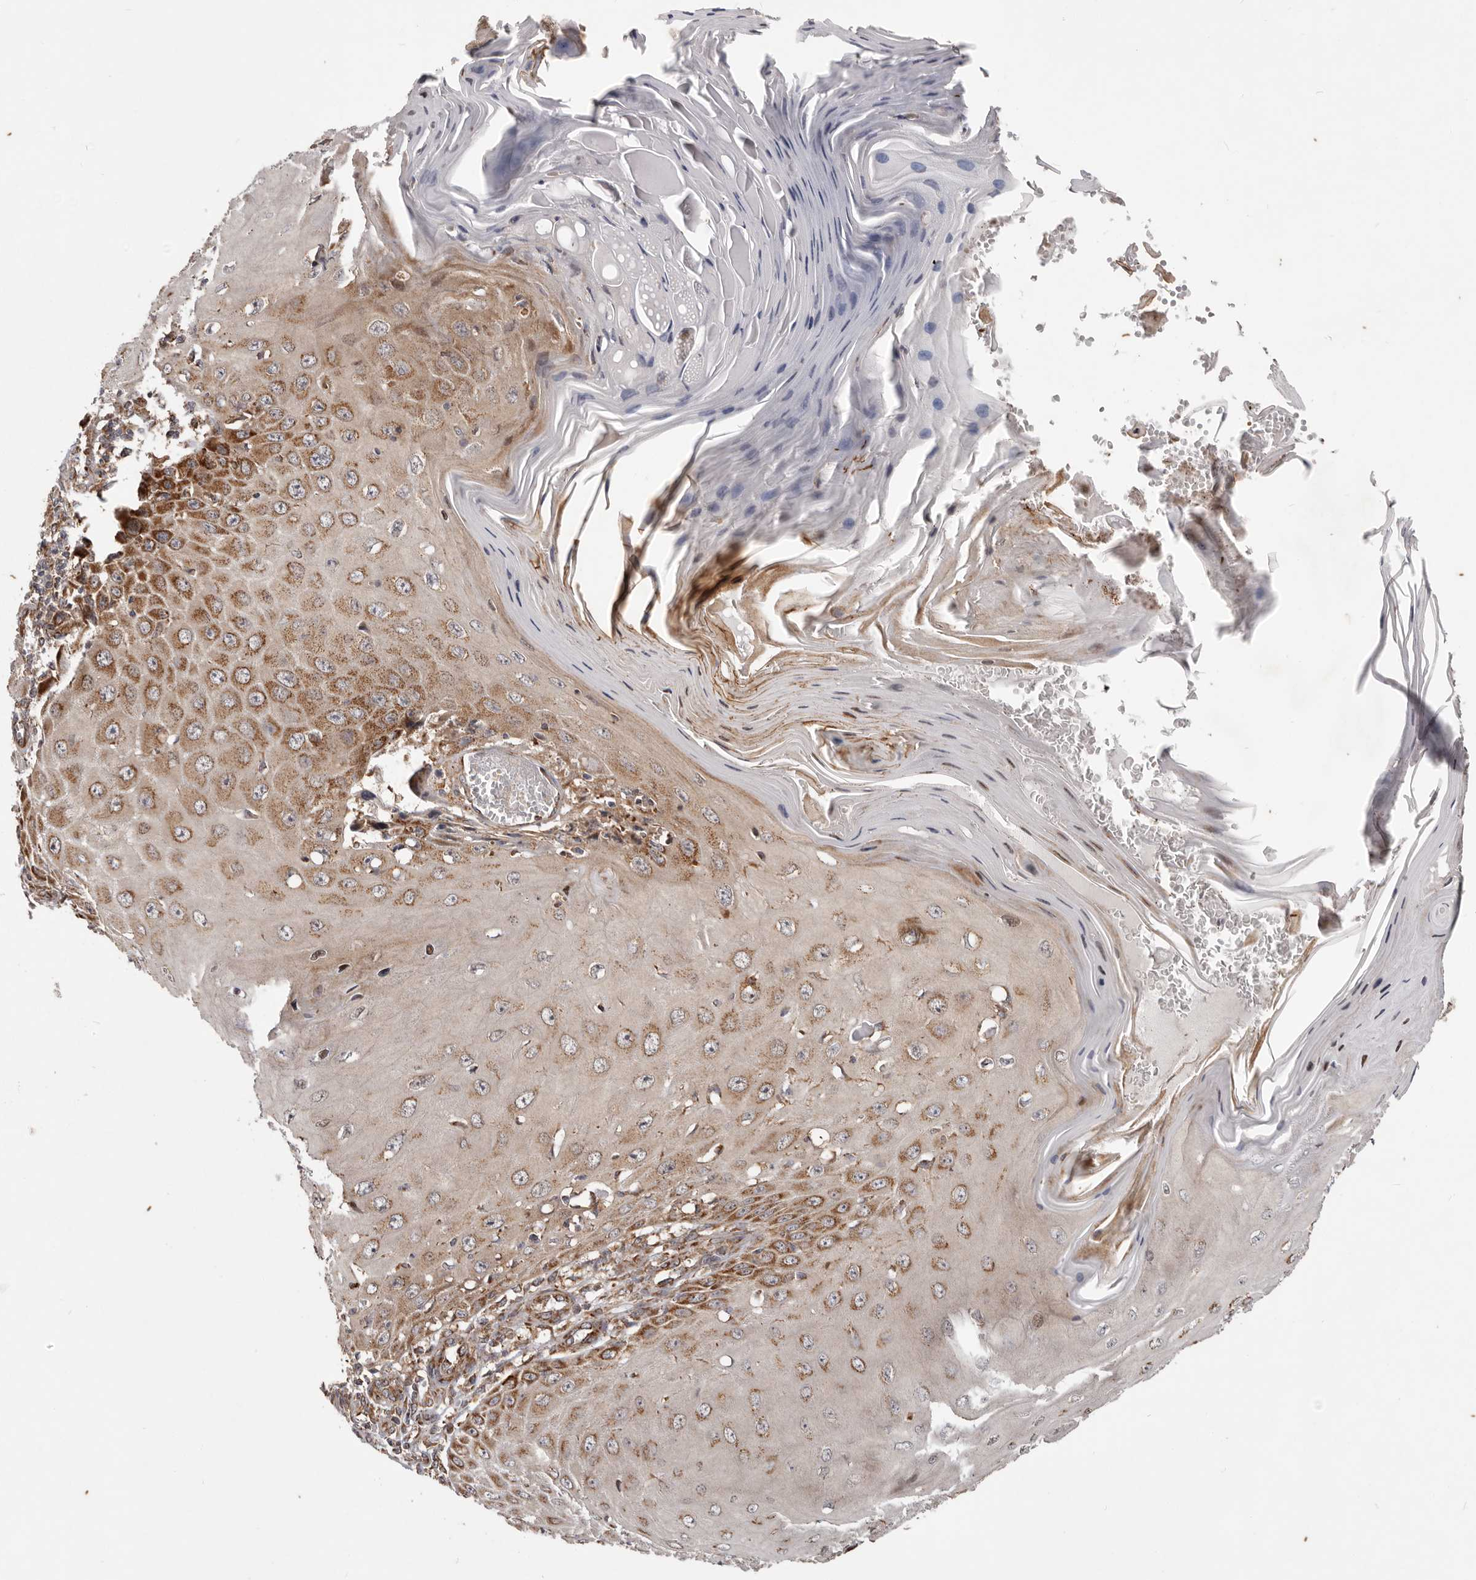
{"staining": {"intensity": "strong", "quantity": ">75%", "location": "cytoplasmic/membranous"}, "tissue": "skin cancer", "cell_type": "Tumor cells", "image_type": "cancer", "snomed": [{"axis": "morphology", "description": "Squamous cell carcinoma, NOS"}, {"axis": "topography", "description": "Skin"}], "caption": "Immunohistochemistry photomicrograph of neoplastic tissue: skin squamous cell carcinoma stained using IHC demonstrates high levels of strong protein expression localized specifically in the cytoplasmic/membranous of tumor cells, appearing as a cytoplasmic/membranous brown color.", "gene": "MRPS10", "patient": {"sex": "female", "age": 73}}